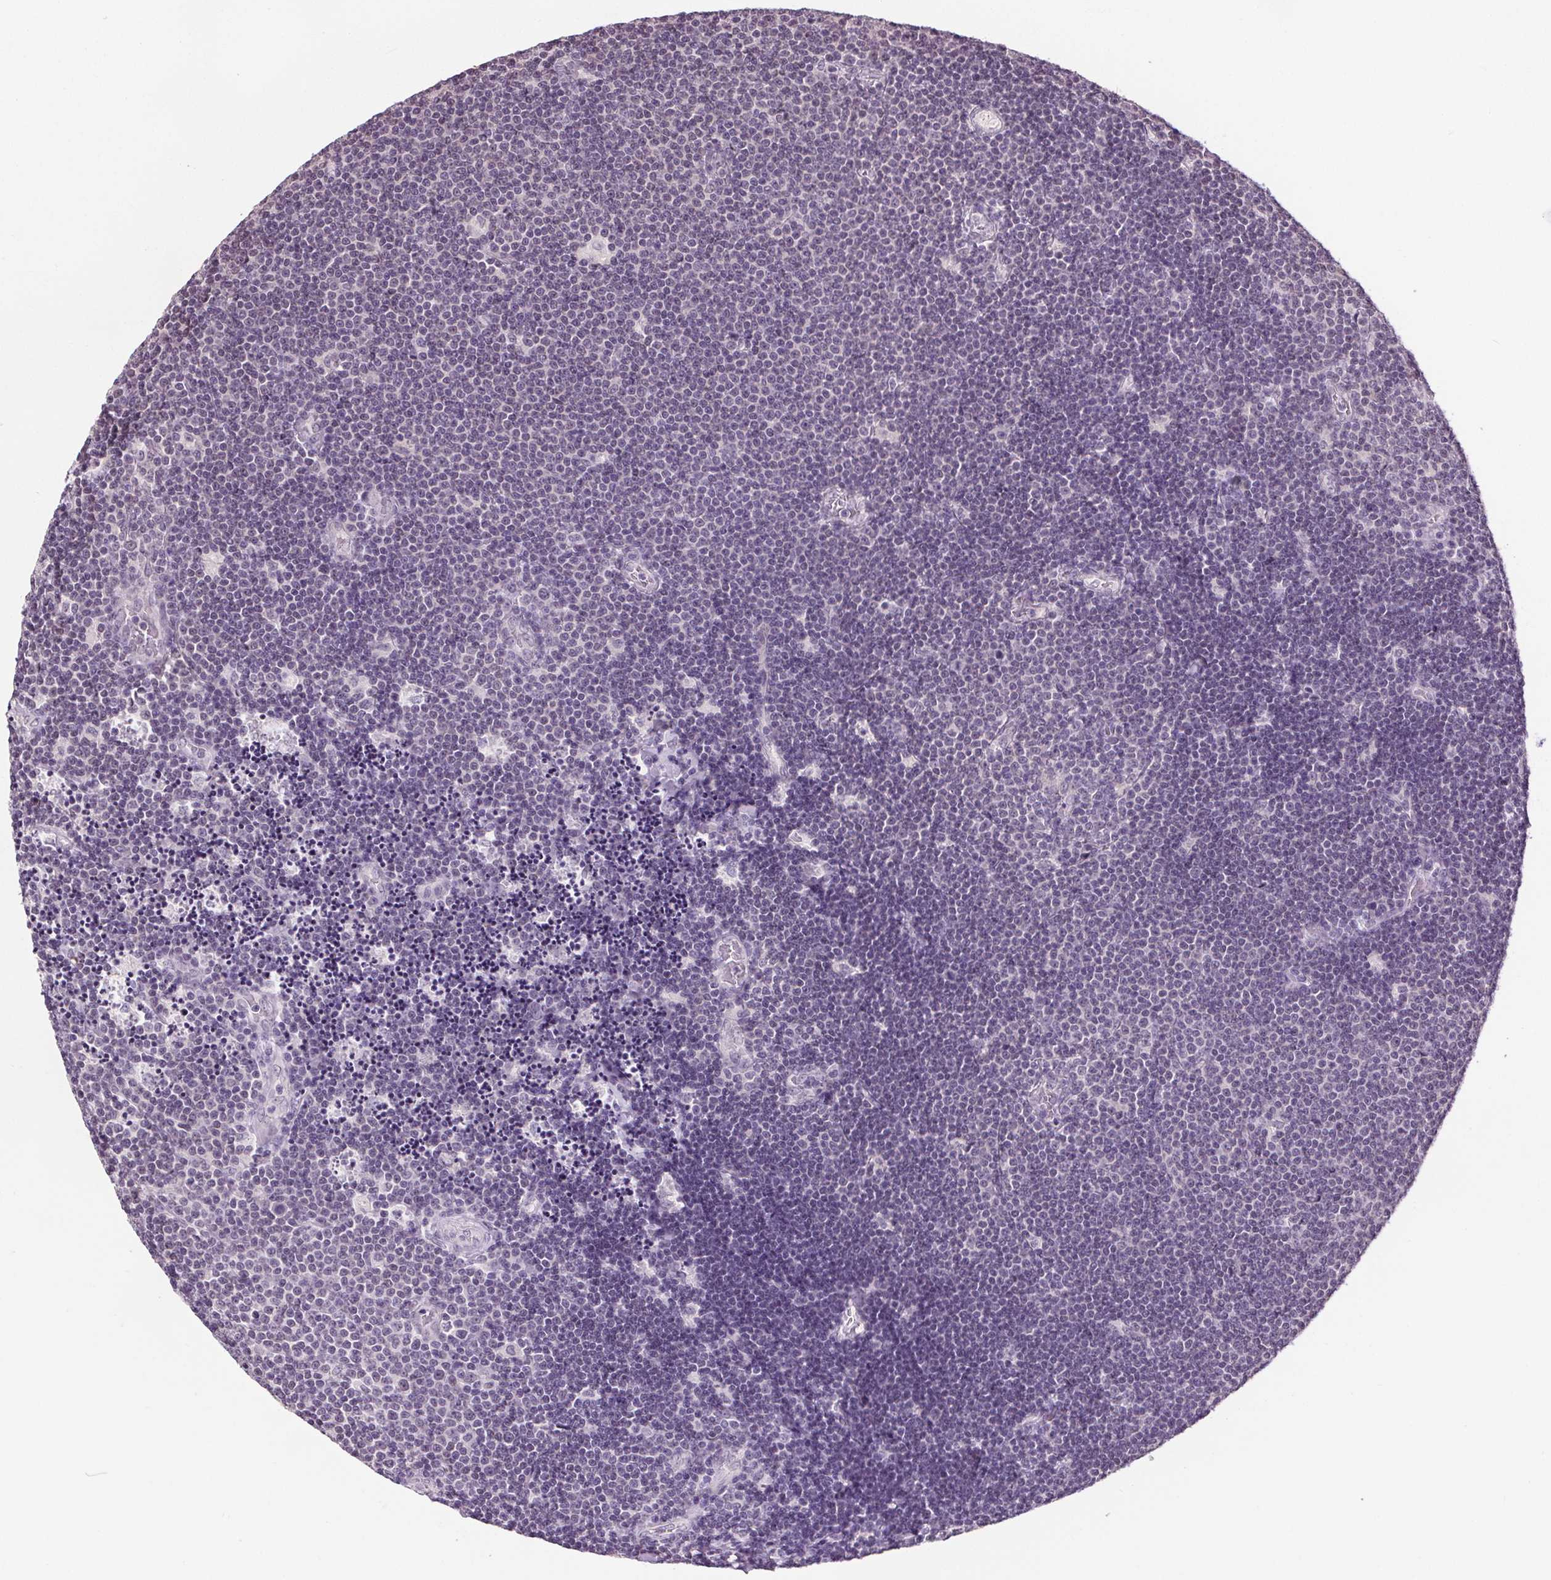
{"staining": {"intensity": "negative", "quantity": "none", "location": "none"}, "tissue": "lymphoma", "cell_type": "Tumor cells", "image_type": "cancer", "snomed": [{"axis": "morphology", "description": "Malignant lymphoma, non-Hodgkin's type, Low grade"}, {"axis": "topography", "description": "Brain"}], "caption": "High power microscopy micrograph of an immunohistochemistry micrograph of lymphoma, revealing no significant positivity in tumor cells. The staining was performed using DAB to visualize the protein expression in brown, while the nuclei were stained in blue with hematoxylin (Magnification: 20x).", "gene": "SLC2A9", "patient": {"sex": "female", "age": 66}}